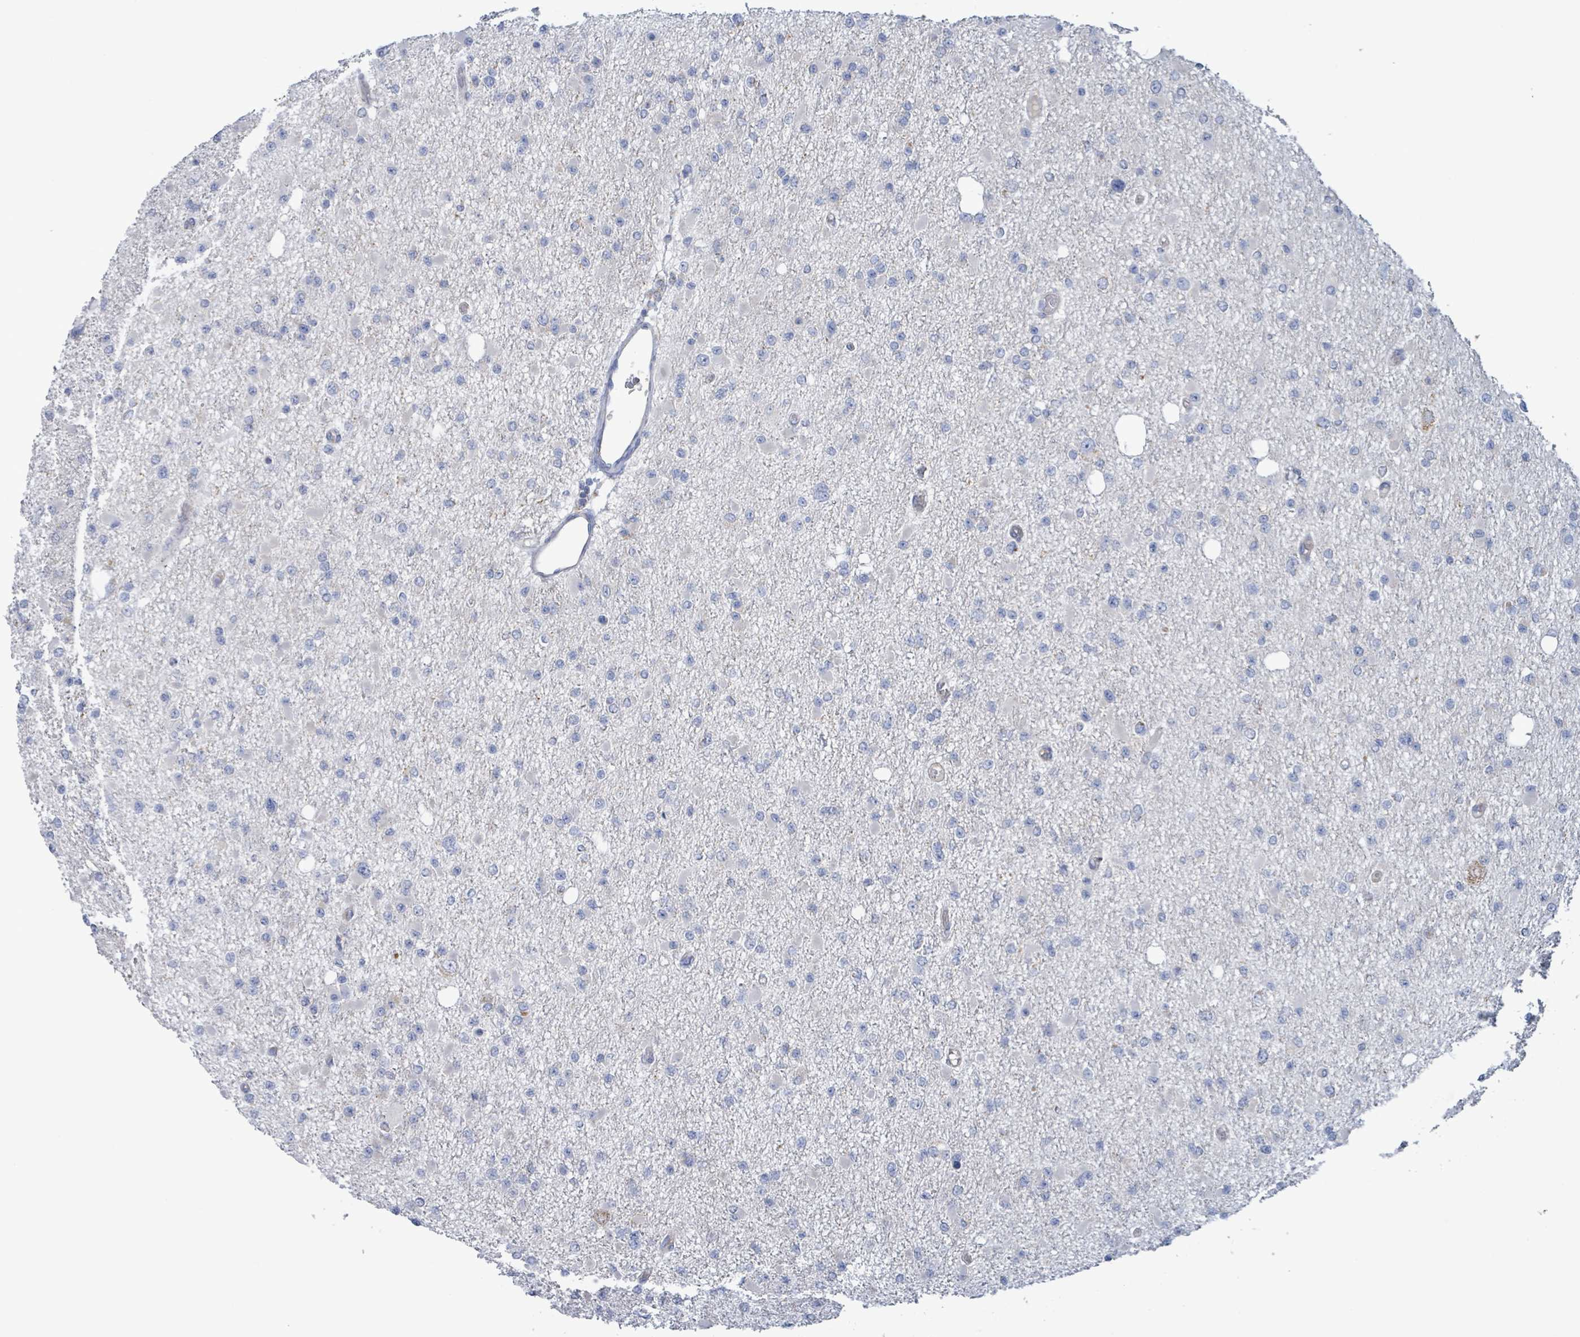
{"staining": {"intensity": "negative", "quantity": "none", "location": "none"}, "tissue": "glioma", "cell_type": "Tumor cells", "image_type": "cancer", "snomed": [{"axis": "morphology", "description": "Glioma, malignant, Low grade"}, {"axis": "topography", "description": "Brain"}], "caption": "Immunohistochemistry (IHC) photomicrograph of neoplastic tissue: malignant glioma (low-grade) stained with DAB shows no significant protein positivity in tumor cells.", "gene": "AKR1C4", "patient": {"sex": "female", "age": 22}}